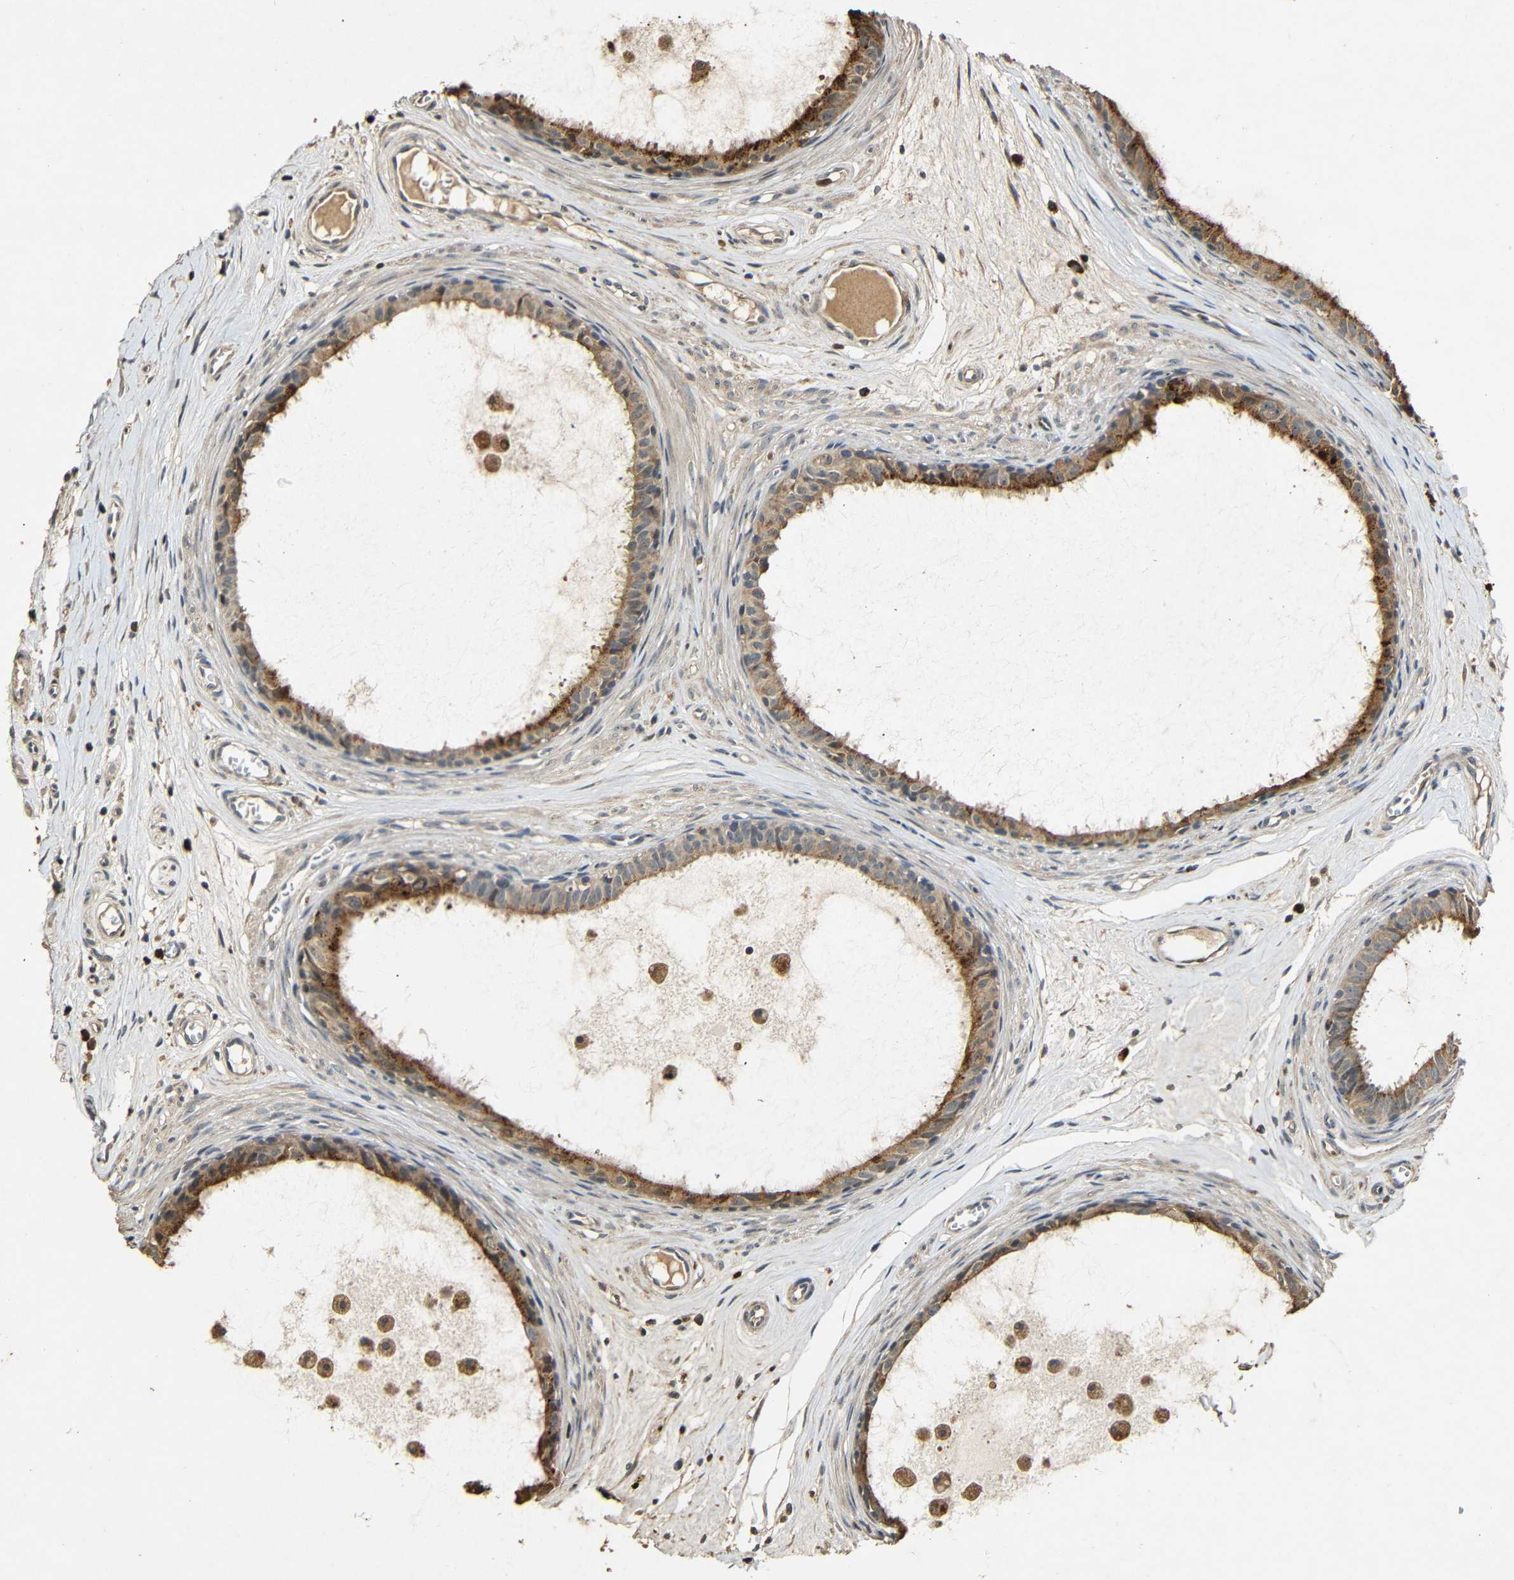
{"staining": {"intensity": "moderate", "quantity": ">75%", "location": "cytoplasmic/membranous"}, "tissue": "epididymis", "cell_type": "Glandular cells", "image_type": "normal", "snomed": [{"axis": "morphology", "description": "Normal tissue, NOS"}, {"axis": "morphology", "description": "Inflammation, NOS"}, {"axis": "topography", "description": "Epididymis"}], "caption": "This is an image of IHC staining of benign epididymis, which shows moderate staining in the cytoplasmic/membranous of glandular cells.", "gene": "KAZALD1", "patient": {"sex": "male", "age": 85}}